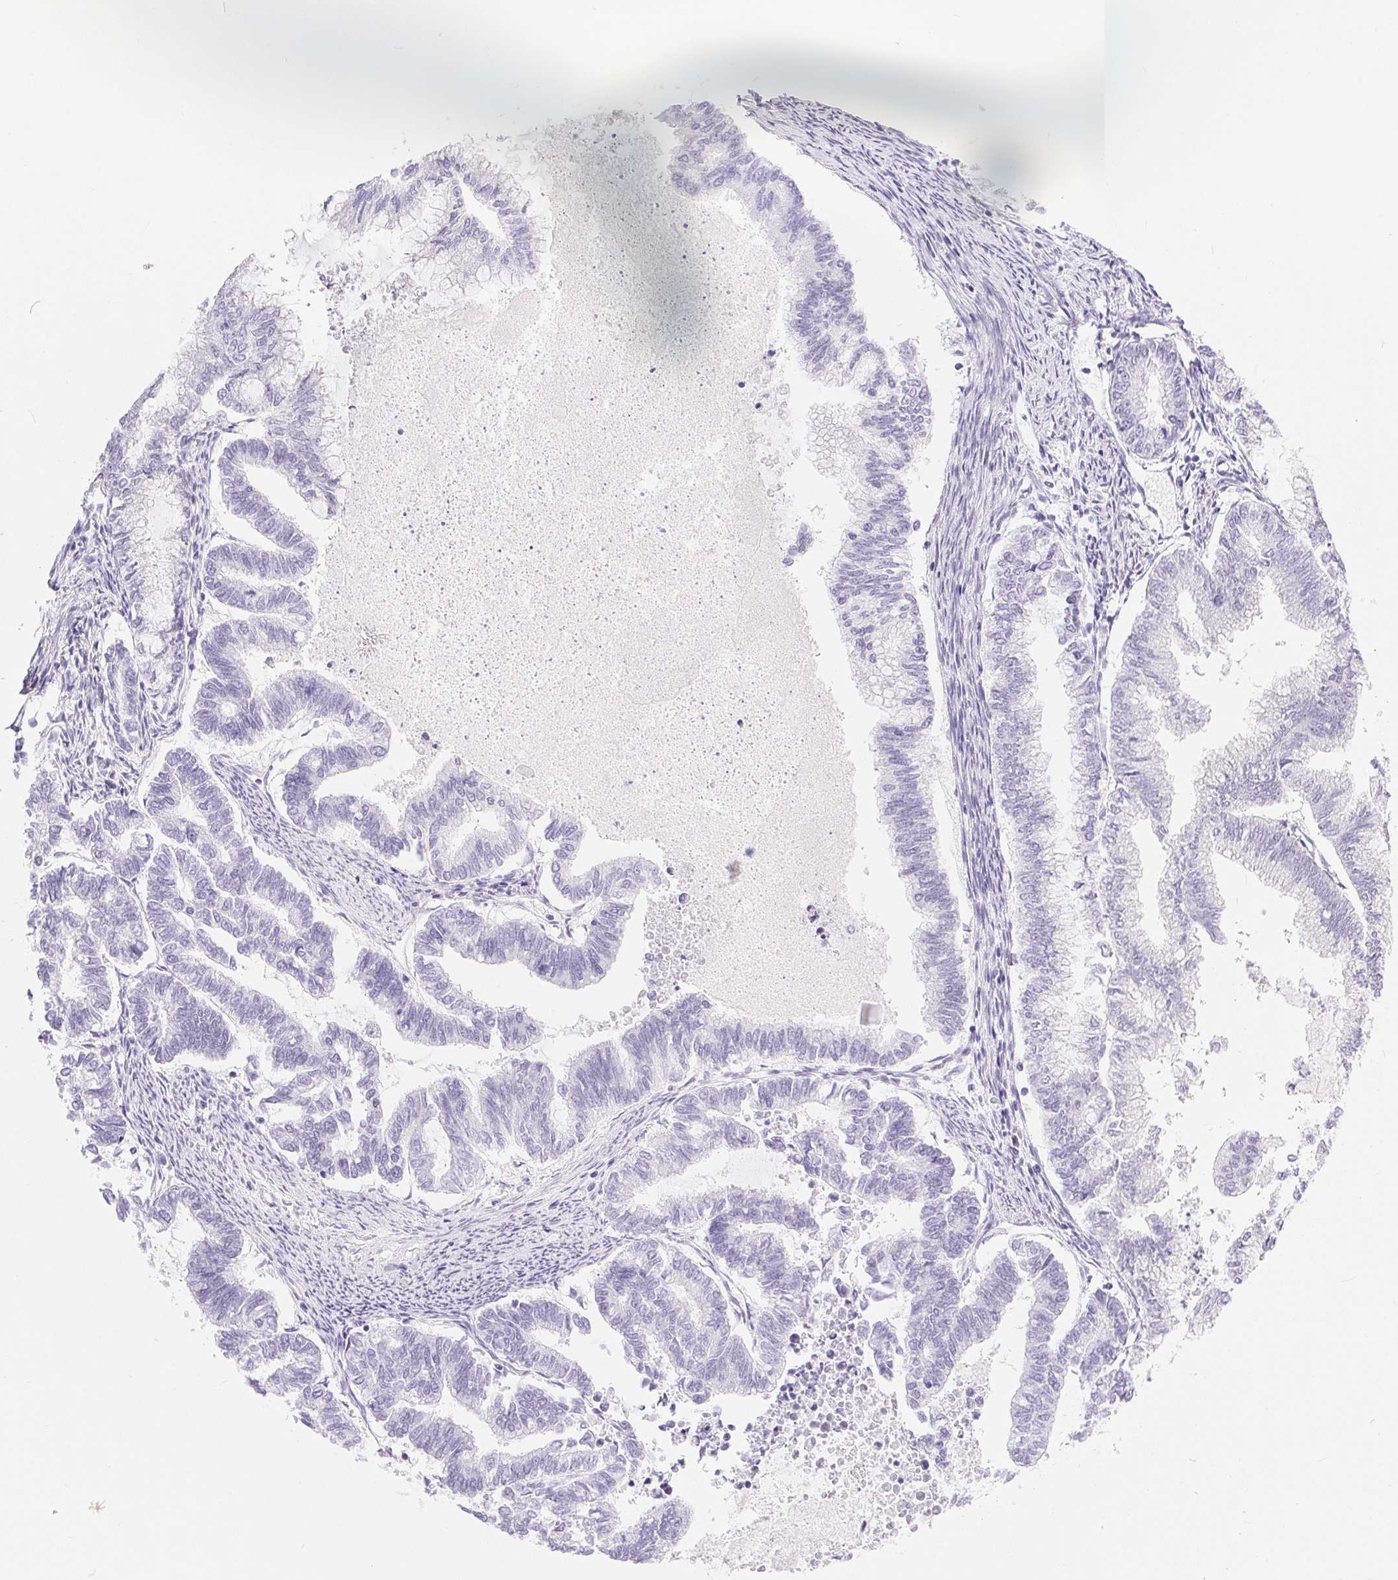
{"staining": {"intensity": "negative", "quantity": "none", "location": "none"}, "tissue": "endometrial cancer", "cell_type": "Tumor cells", "image_type": "cancer", "snomed": [{"axis": "morphology", "description": "Adenocarcinoma, NOS"}, {"axis": "topography", "description": "Endometrium"}], "caption": "A high-resolution histopathology image shows immunohistochemistry staining of adenocarcinoma (endometrial), which shows no significant staining in tumor cells.", "gene": "XDH", "patient": {"sex": "female", "age": 79}}